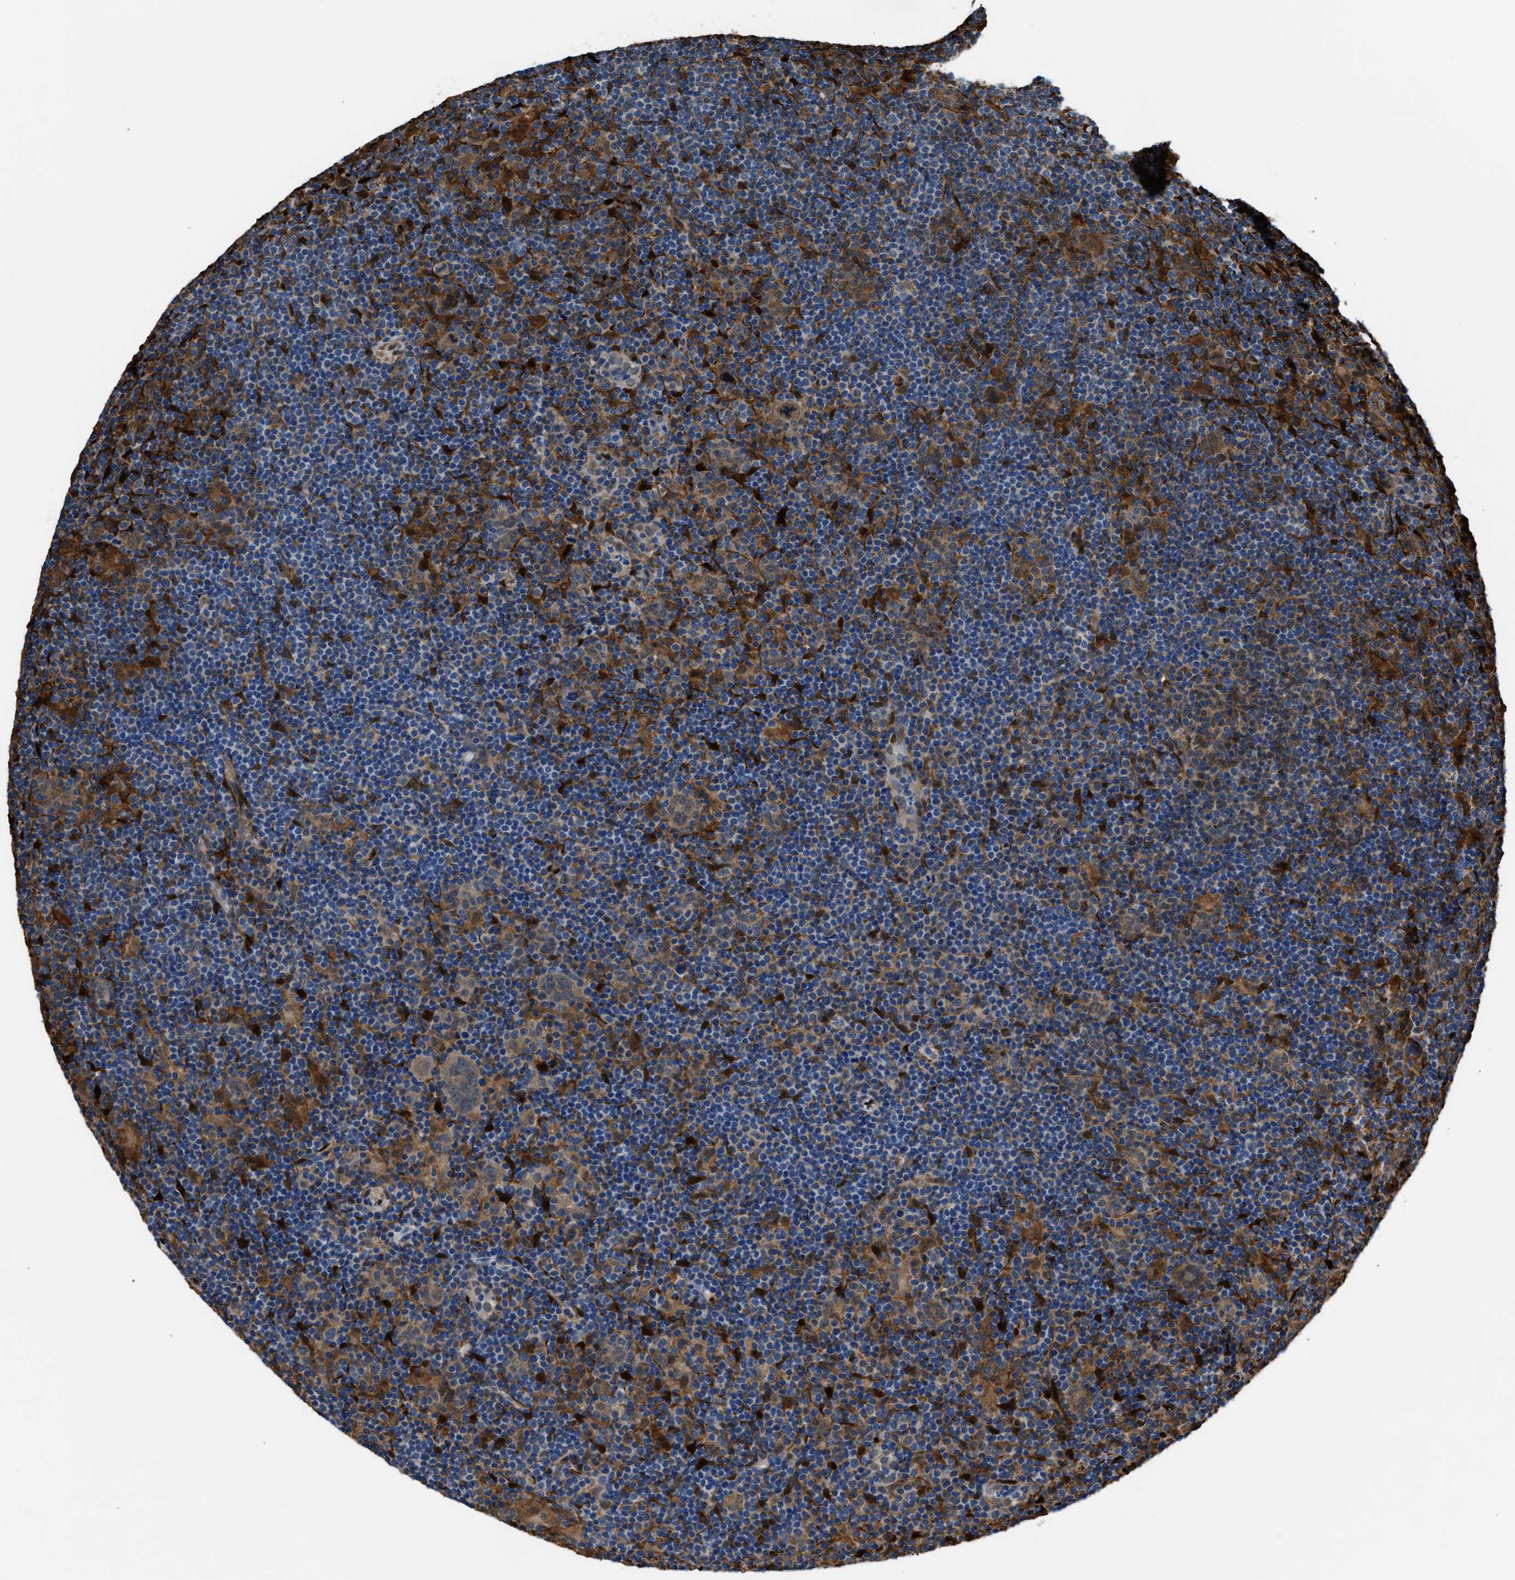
{"staining": {"intensity": "moderate", "quantity": ">75%", "location": "cytoplasmic/membranous"}, "tissue": "lymphoma", "cell_type": "Tumor cells", "image_type": "cancer", "snomed": [{"axis": "morphology", "description": "Hodgkin's disease, NOS"}, {"axis": "topography", "description": "Lymph node"}], "caption": "DAB immunohistochemical staining of lymphoma demonstrates moderate cytoplasmic/membranous protein staining in approximately >75% of tumor cells.", "gene": "PPA1", "patient": {"sex": "female", "age": 57}}